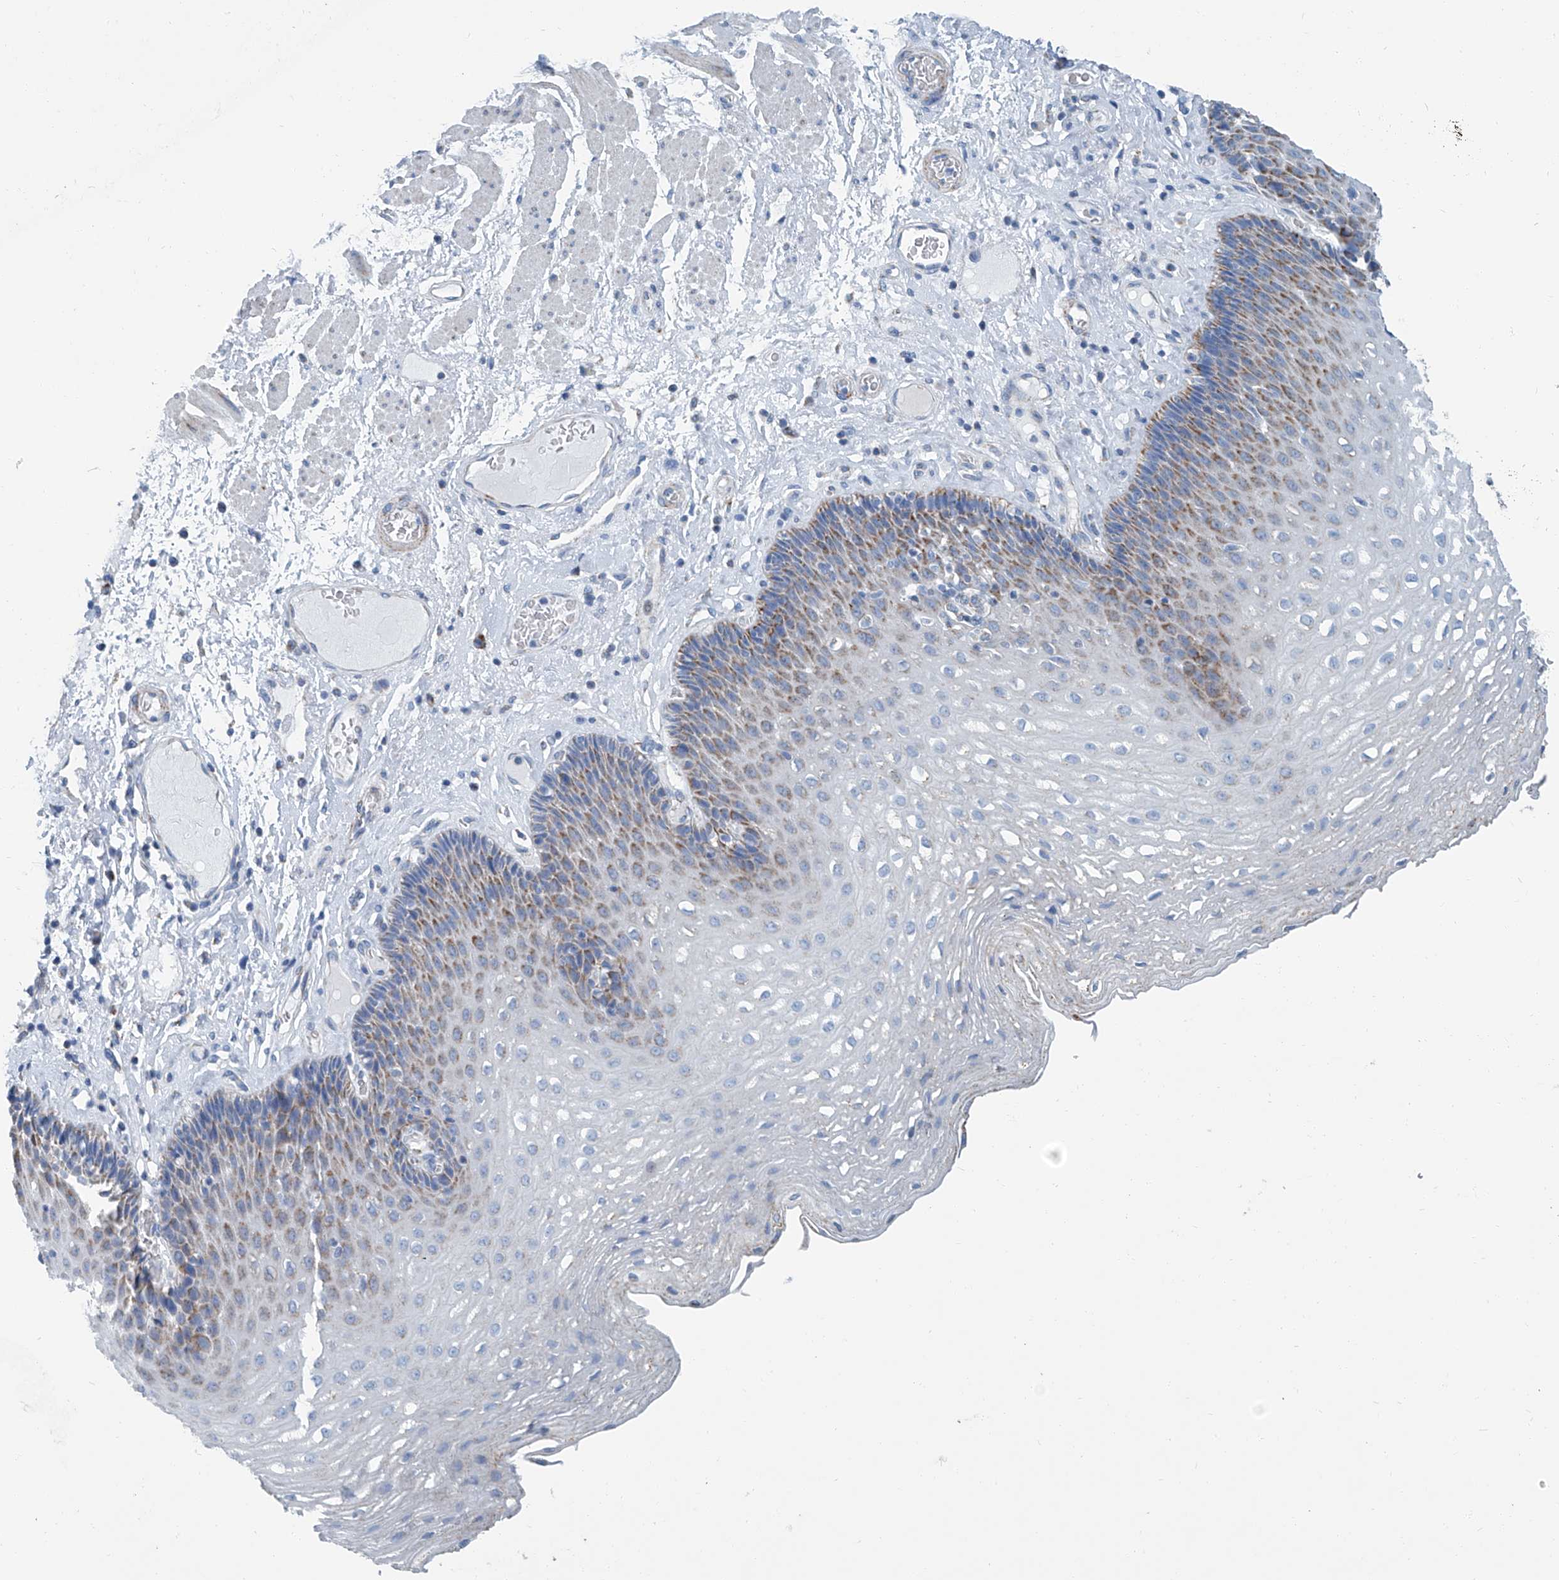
{"staining": {"intensity": "moderate", "quantity": "<25%", "location": "cytoplasmic/membranous"}, "tissue": "esophagus", "cell_type": "Squamous epithelial cells", "image_type": "normal", "snomed": [{"axis": "morphology", "description": "Normal tissue, NOS"}, {"axis": "topography", "description": "Esophagus"}], "caption": "The micrograph reveals staining of benign esophagus, revealing moderate cytoplasmic/membranous protein positivity (brown color) within squamous epithelial cells.", "gene": "MT", "patient": {"sex": "female", "age": 66}}